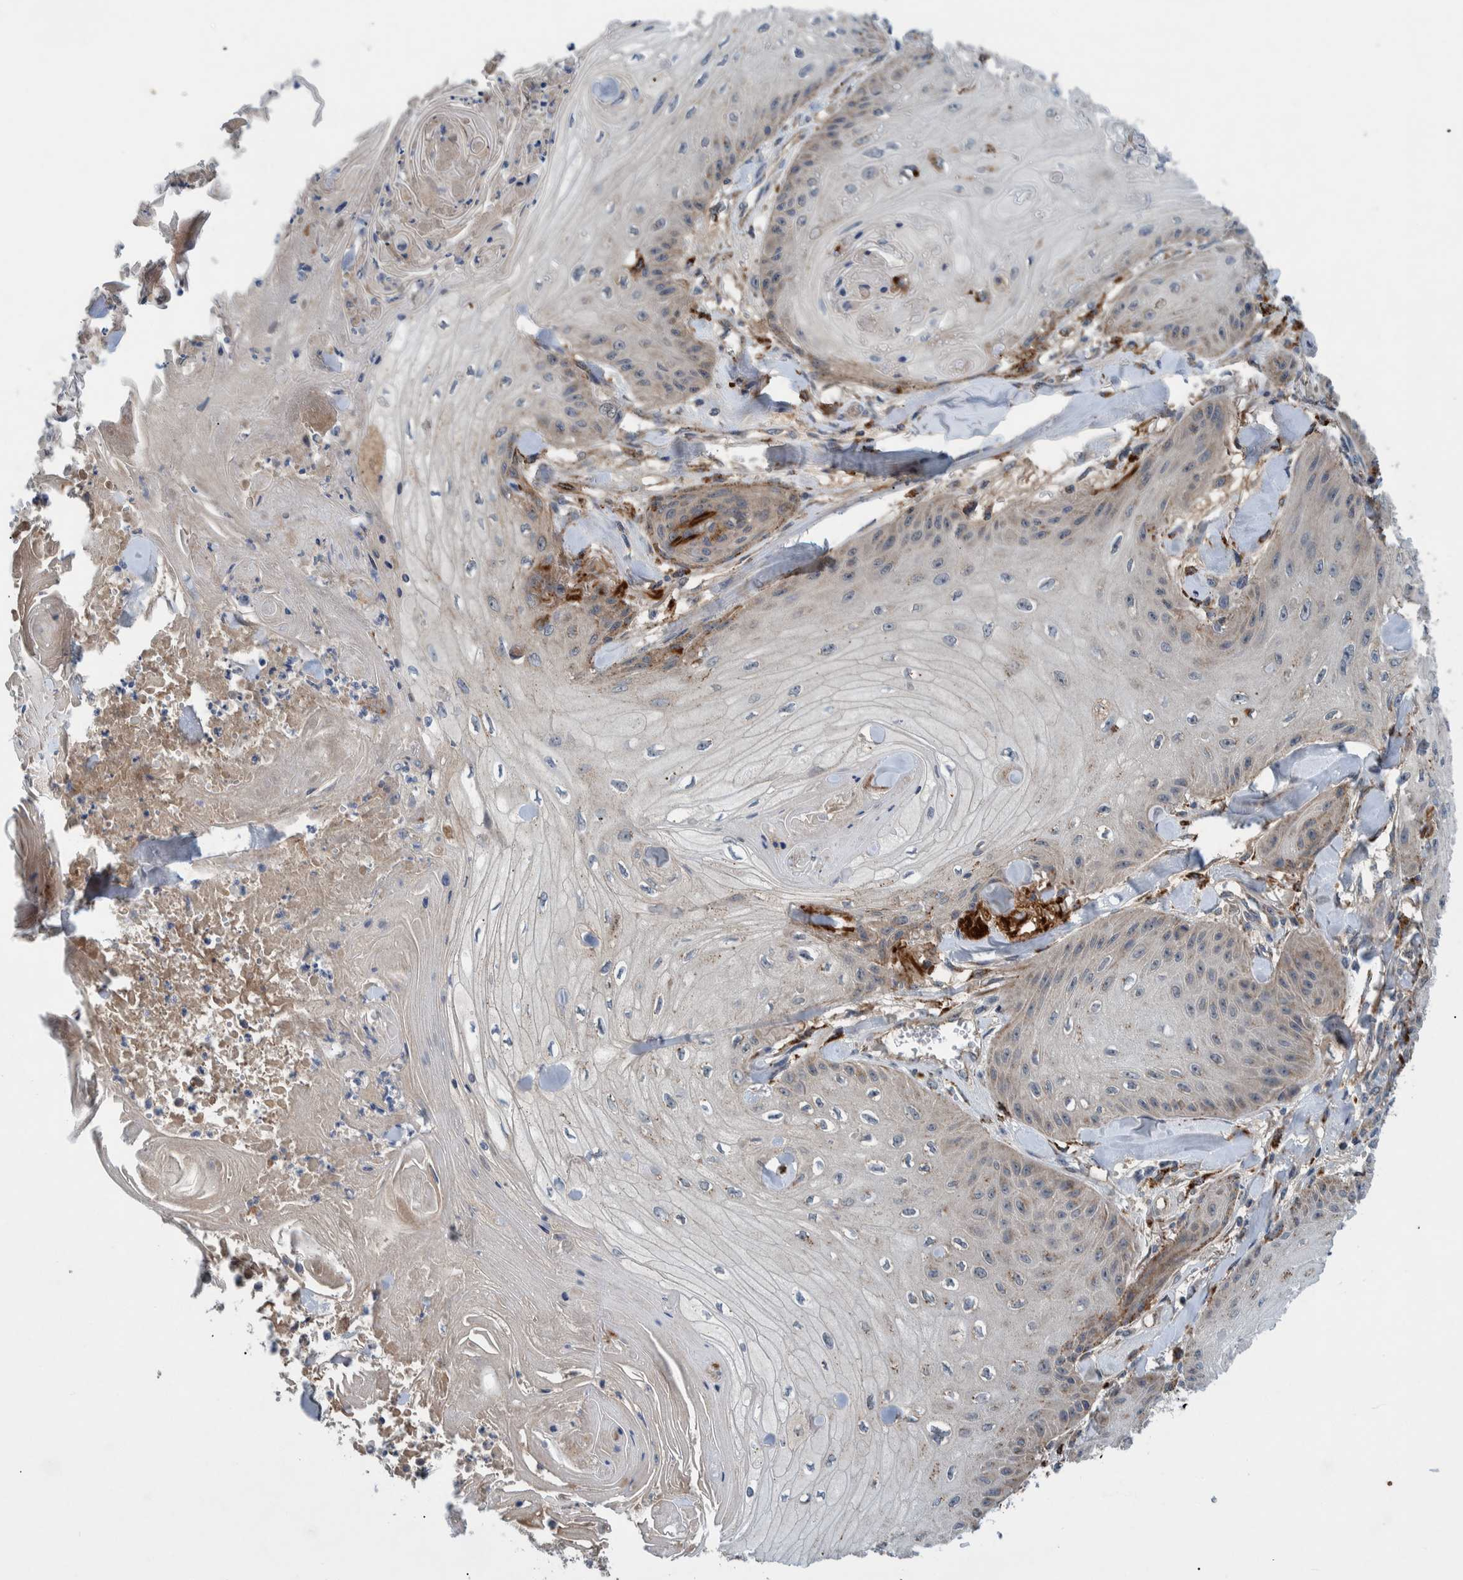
{"staining": {"intensity": "negative", "quantity": "none", "location": "none"}, "tissue": "skin cancer", "cell_type": "Tumor cells", "image_type": "cancer", "snomed": [{"axis": "morphology", "description": "Squamous cell carcinoma, NOS"}, {"axis": "topography", "description": "Skin"}], "caption": "Immunohistochemical staining of skin cancer (squamous cell carcinoma) exhibits no significant expression in tumor cells.", "gene": "ITIH3", "patient": {"sex": "male", "age": 74}}